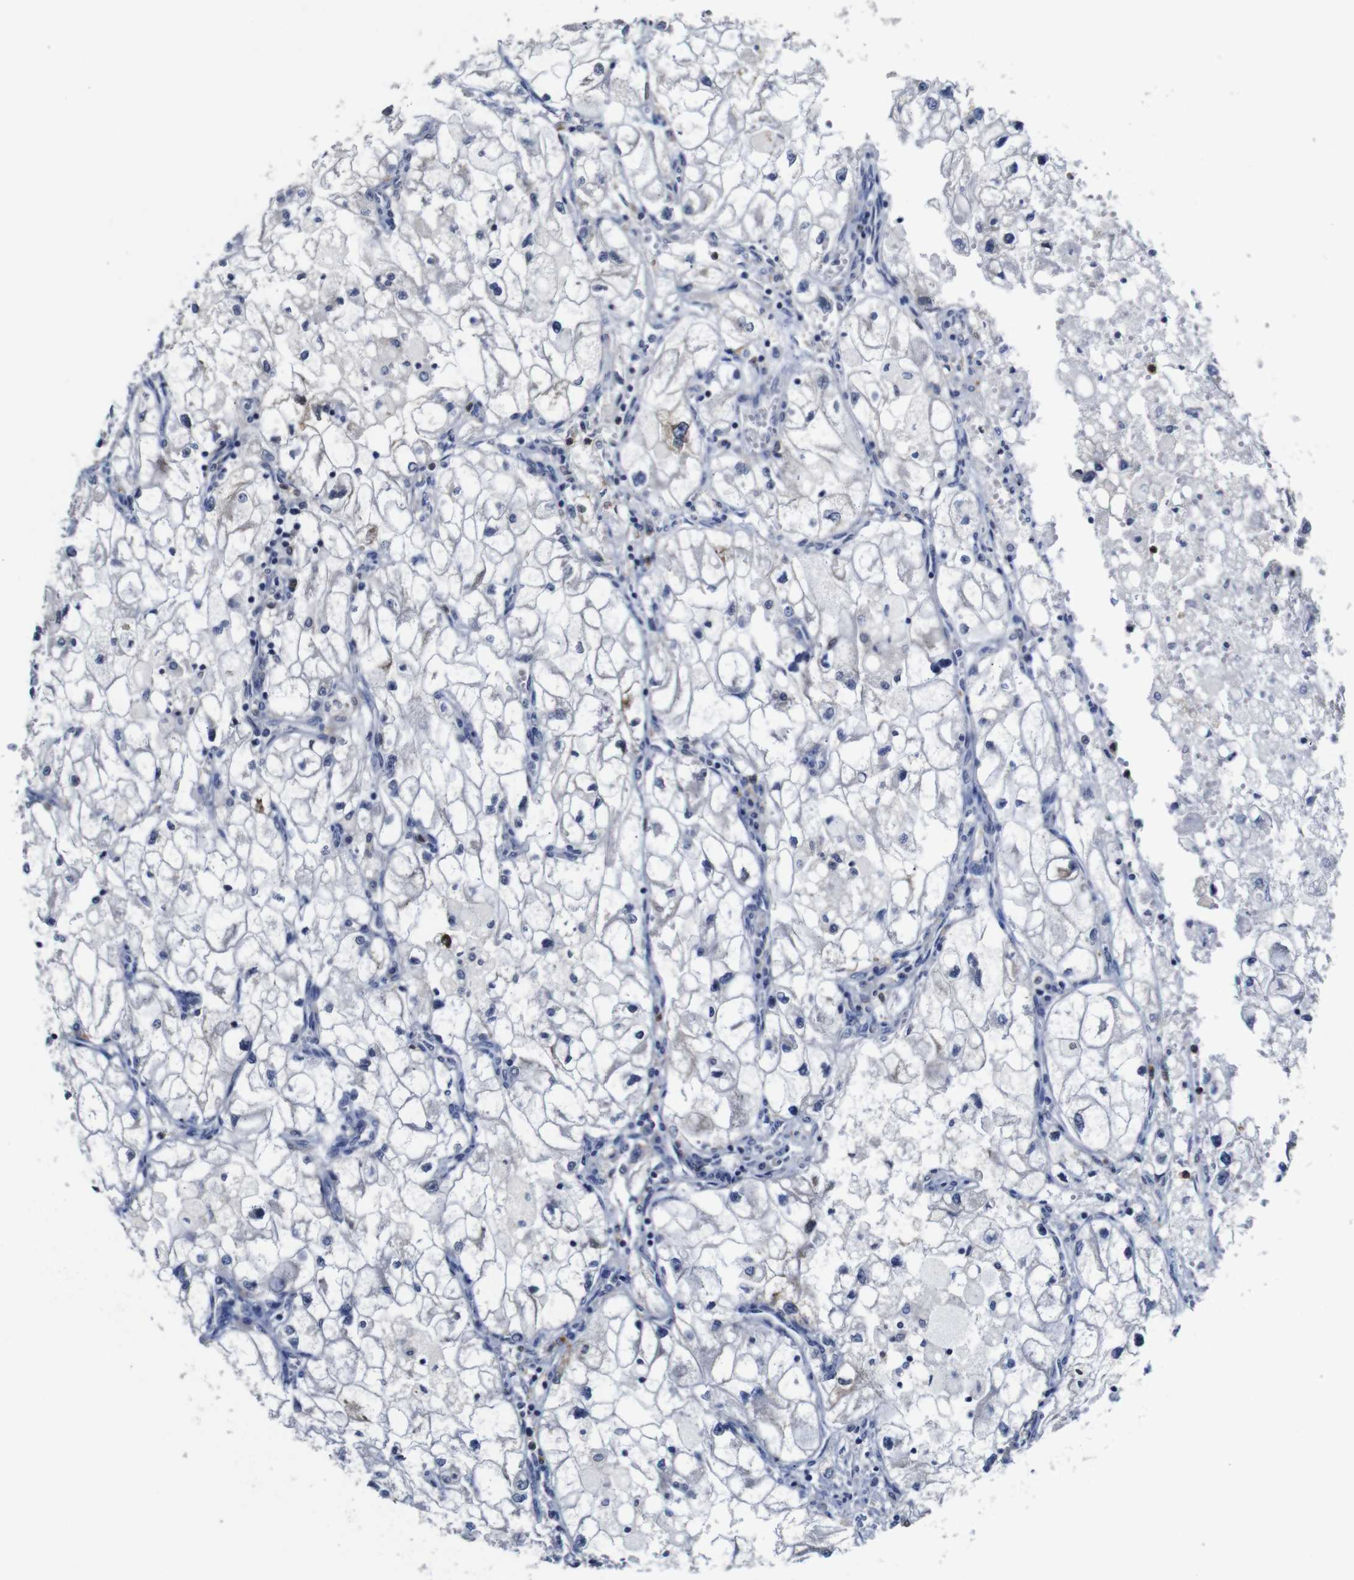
{"staining": {"intensity": "negative", "quantity": "none", "location": "none"}, "tissue": "renal cancer", "cell_type": "Tumor cells", "image_type": "cancer", "snomed": [{"axis": "morphology", "description": "Adenocarcinoma, NOS"}, {"axis": "topography", "description": "Kidney"}], "caption": "An IHC micrograph of renal cancer (adenocarcinoma) is shown. There is no staining in tumor cells of renal cancer (adenocarcinoma).", "gene": "NTRK3", "patient": {"sex": "female", "age": 70}}